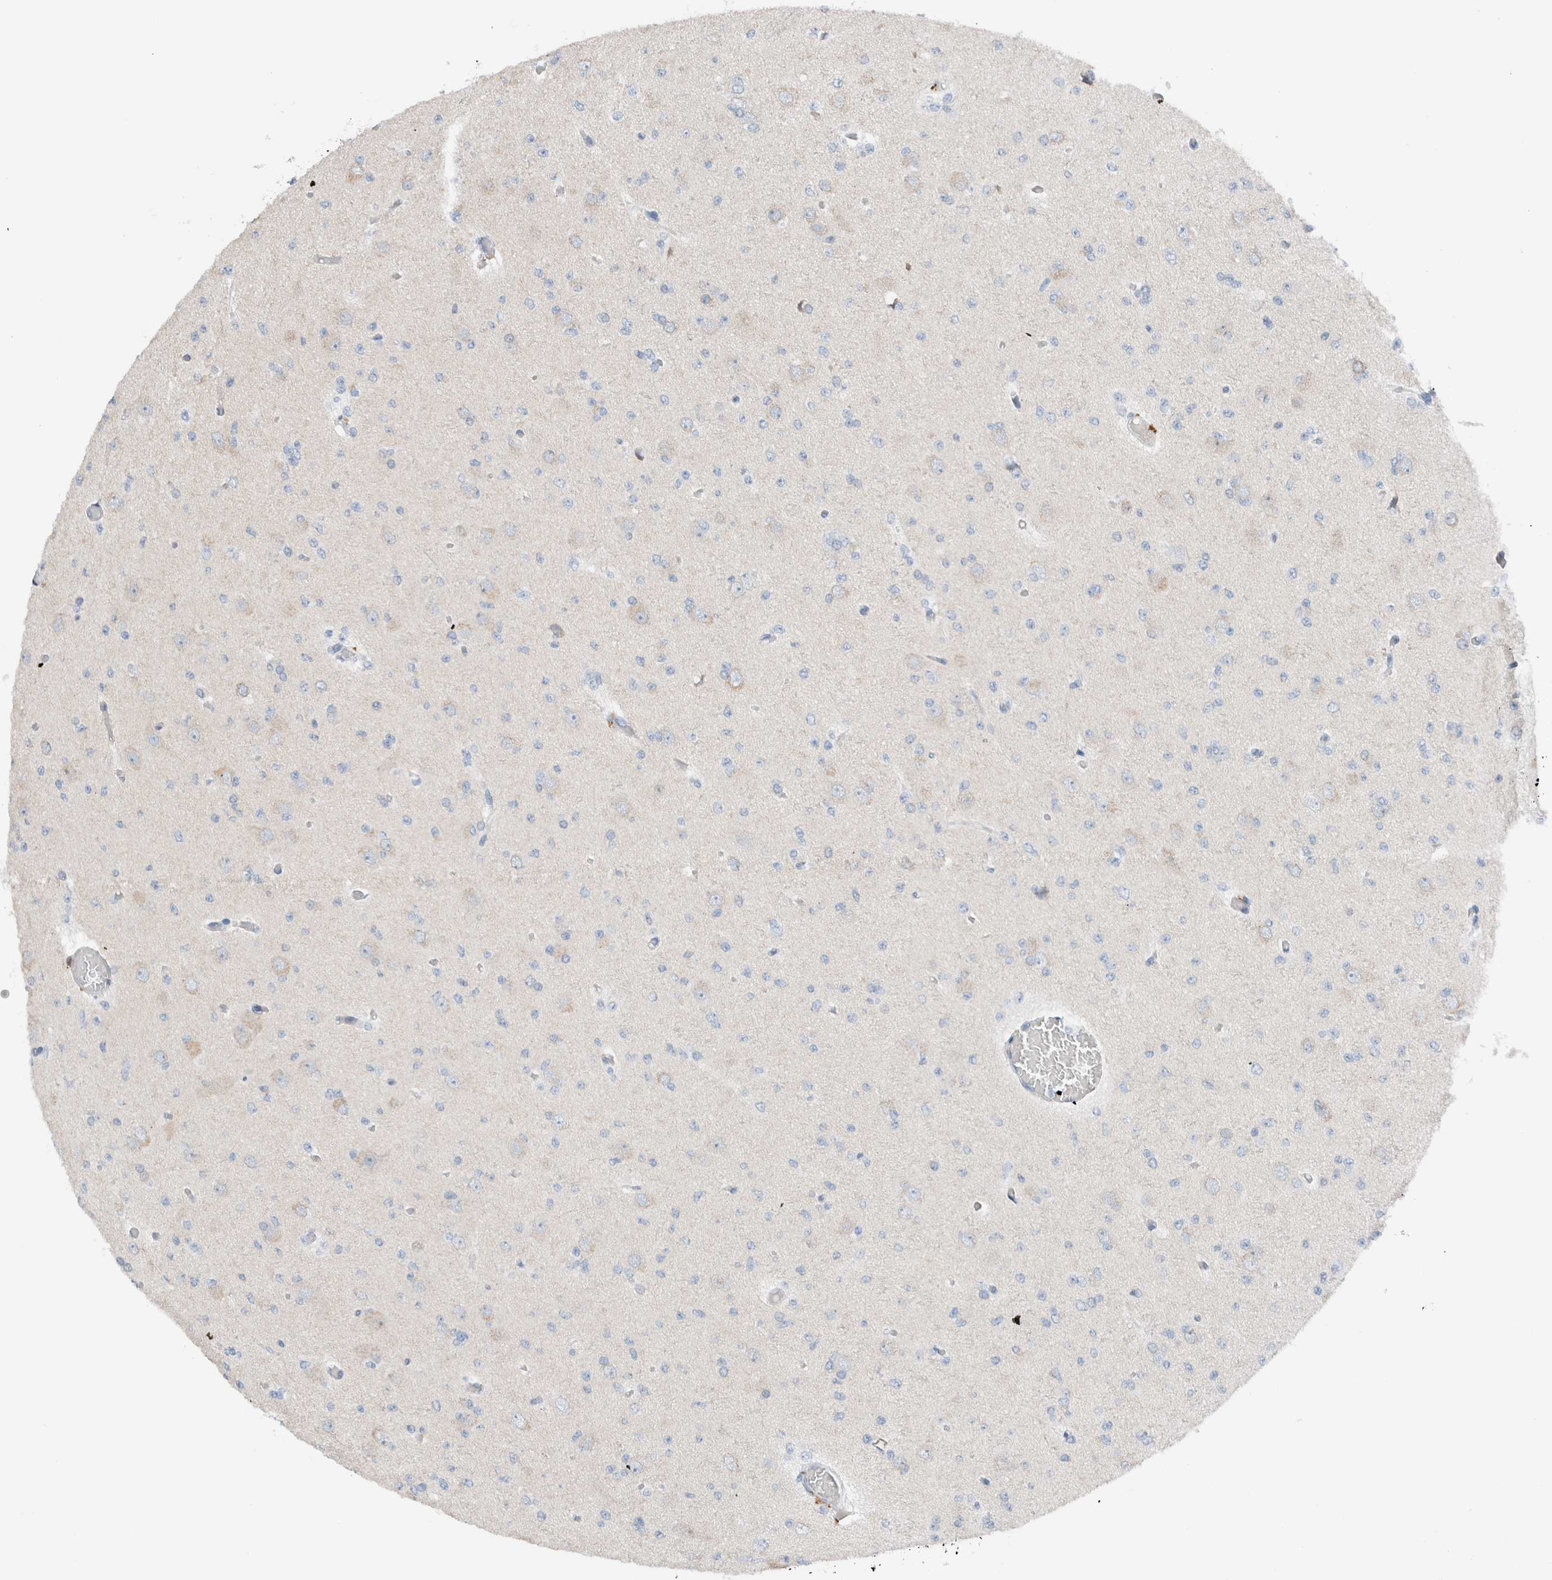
{"staining": {"intensity": "negative", "quantity": "none", "location": "none"}, "tissue": "glioma", "cell_type": "Tumor cells", "image_type": "cancer", "snomed": [{"axis": "morphology", "description": "Glioma, malignant, Low grade"}, {"axis": "topography", "description": "Brain"}], "caption": "Glioma stained for a protein using IHC exhibits no positivity tumor cells.", "gene": "DUOX1", "patient": {"sex": "female", "age": 22}}